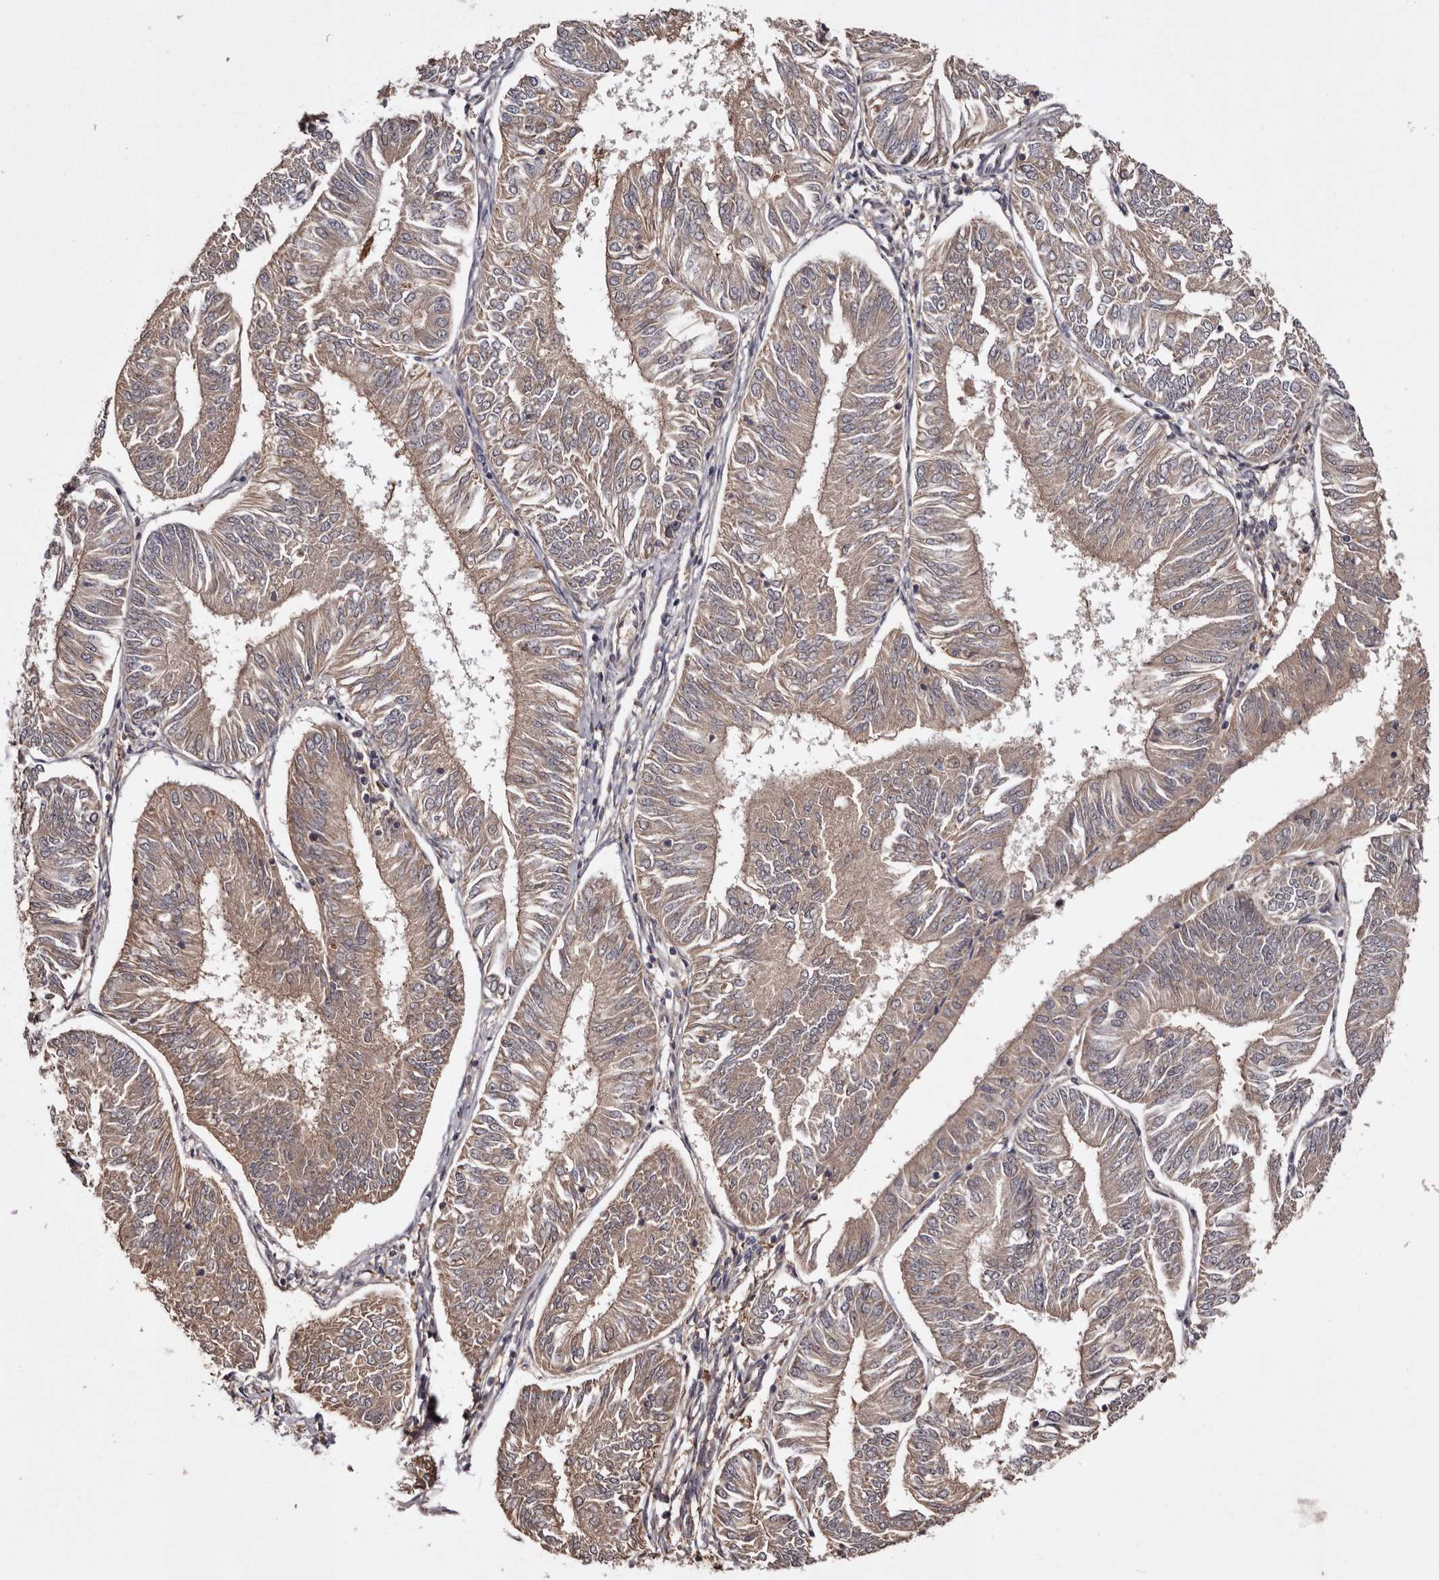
{"staining": {"intensity": "weak", "quantity": ">75%", "location": "cytoplasmic/membranous"}, "tissue": "endometrial cancer", "cell_type": "Tumor cells", "image_type": "cancer", "snomed": [{"axis": "morphology", "description": "Adenocarcinoma, NOS"}, {"axis": "topography", "description": "Endometrium"}], "caption": "The photomicrograph reveals a brown stain indicating the presence of a protein in the cytoplasmic/membranous of tumor cells in endometrial adenocarcinoma.", "gene": "CYP1B1", "patient": {"sex": "female", "age": 58}}